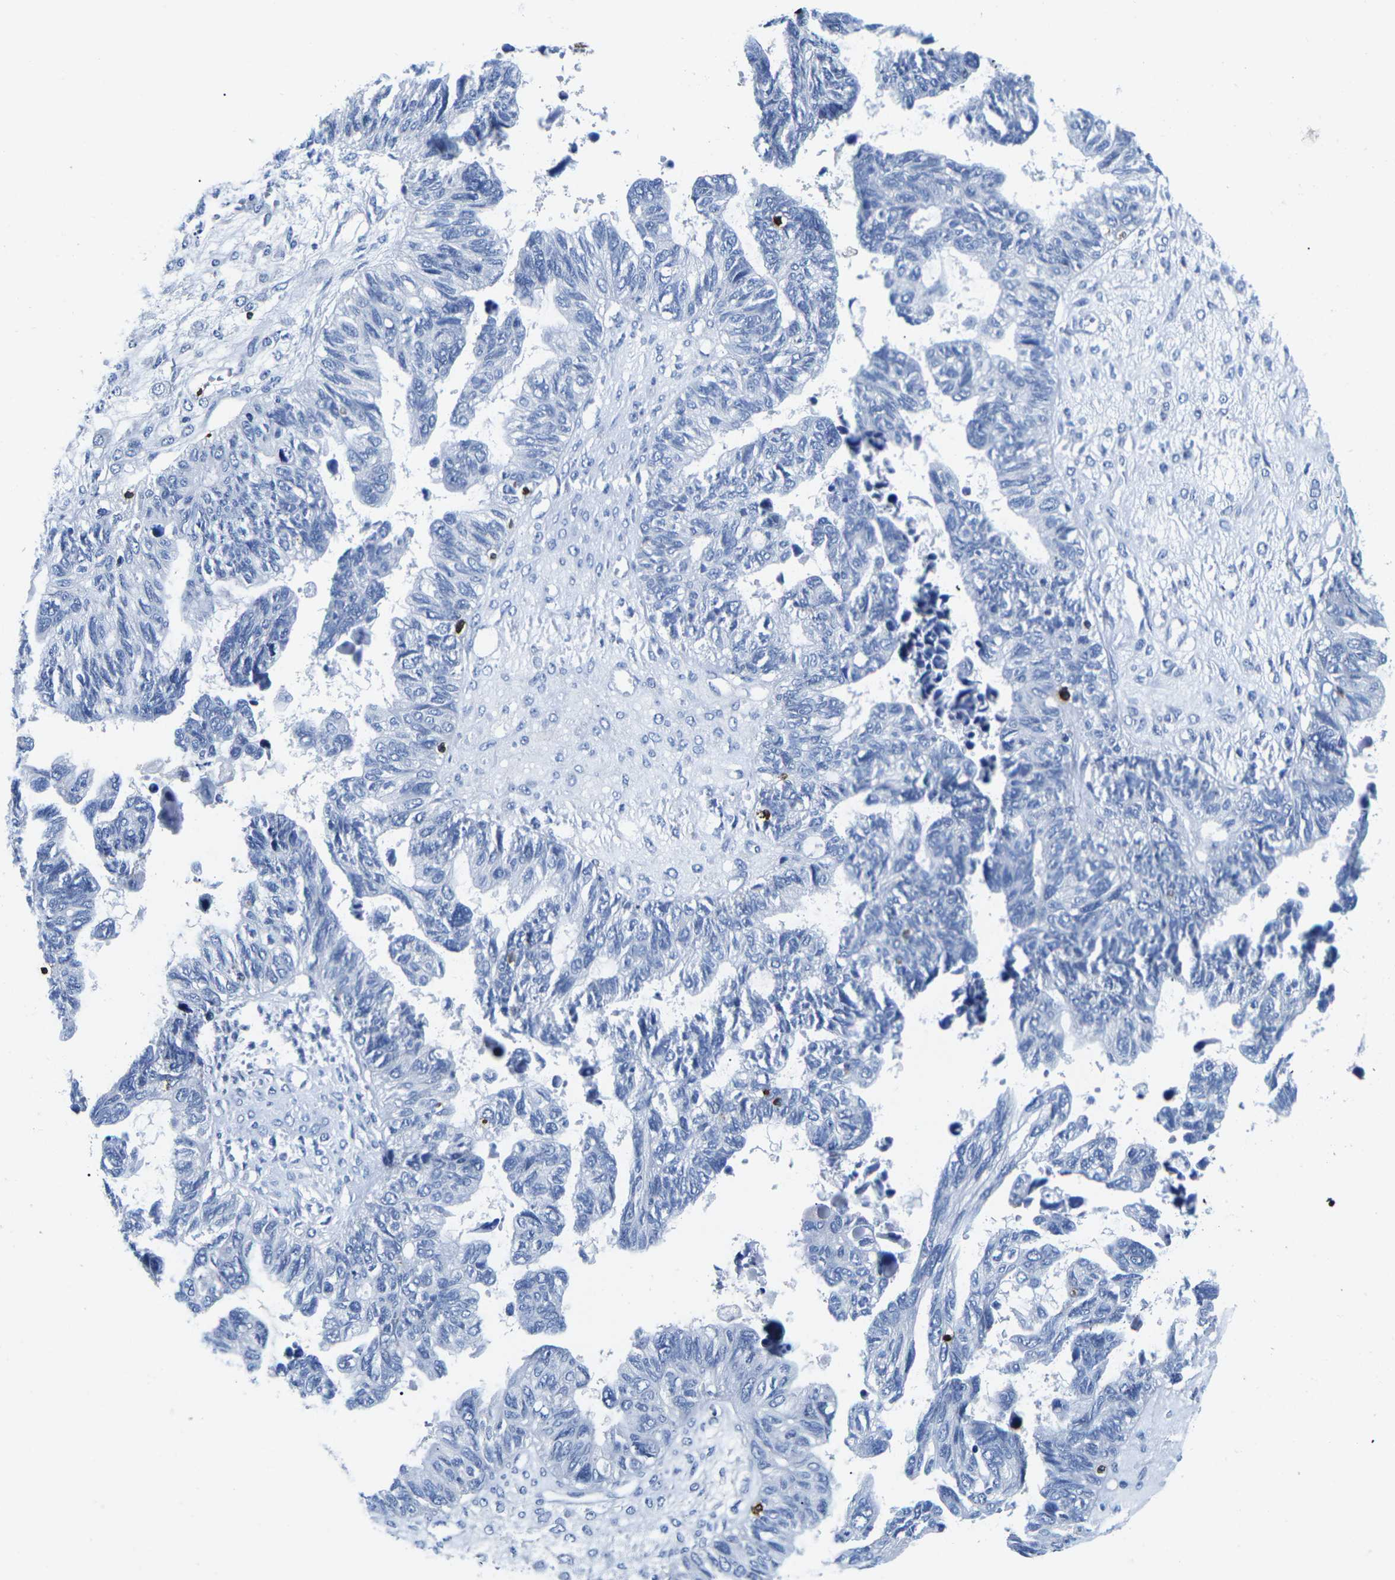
{"staining": {"intensity": "negative", "quantity": "none", "location": "none"}, "tissue": "ovarian cancer", "cell_type": "Tumor cells", "image_type": "cancer", "snomed": [{"axis": "morphology", "description": "Cystadenocarcinoma, serous, NOS"}, {"axis": "topography", "description": "Ovary"}], "caption": "IHC of ovarian cancer displays no expression in tumor cells.", "gene": "CTSW", "patient": {"sex": "female", "age": 79}}